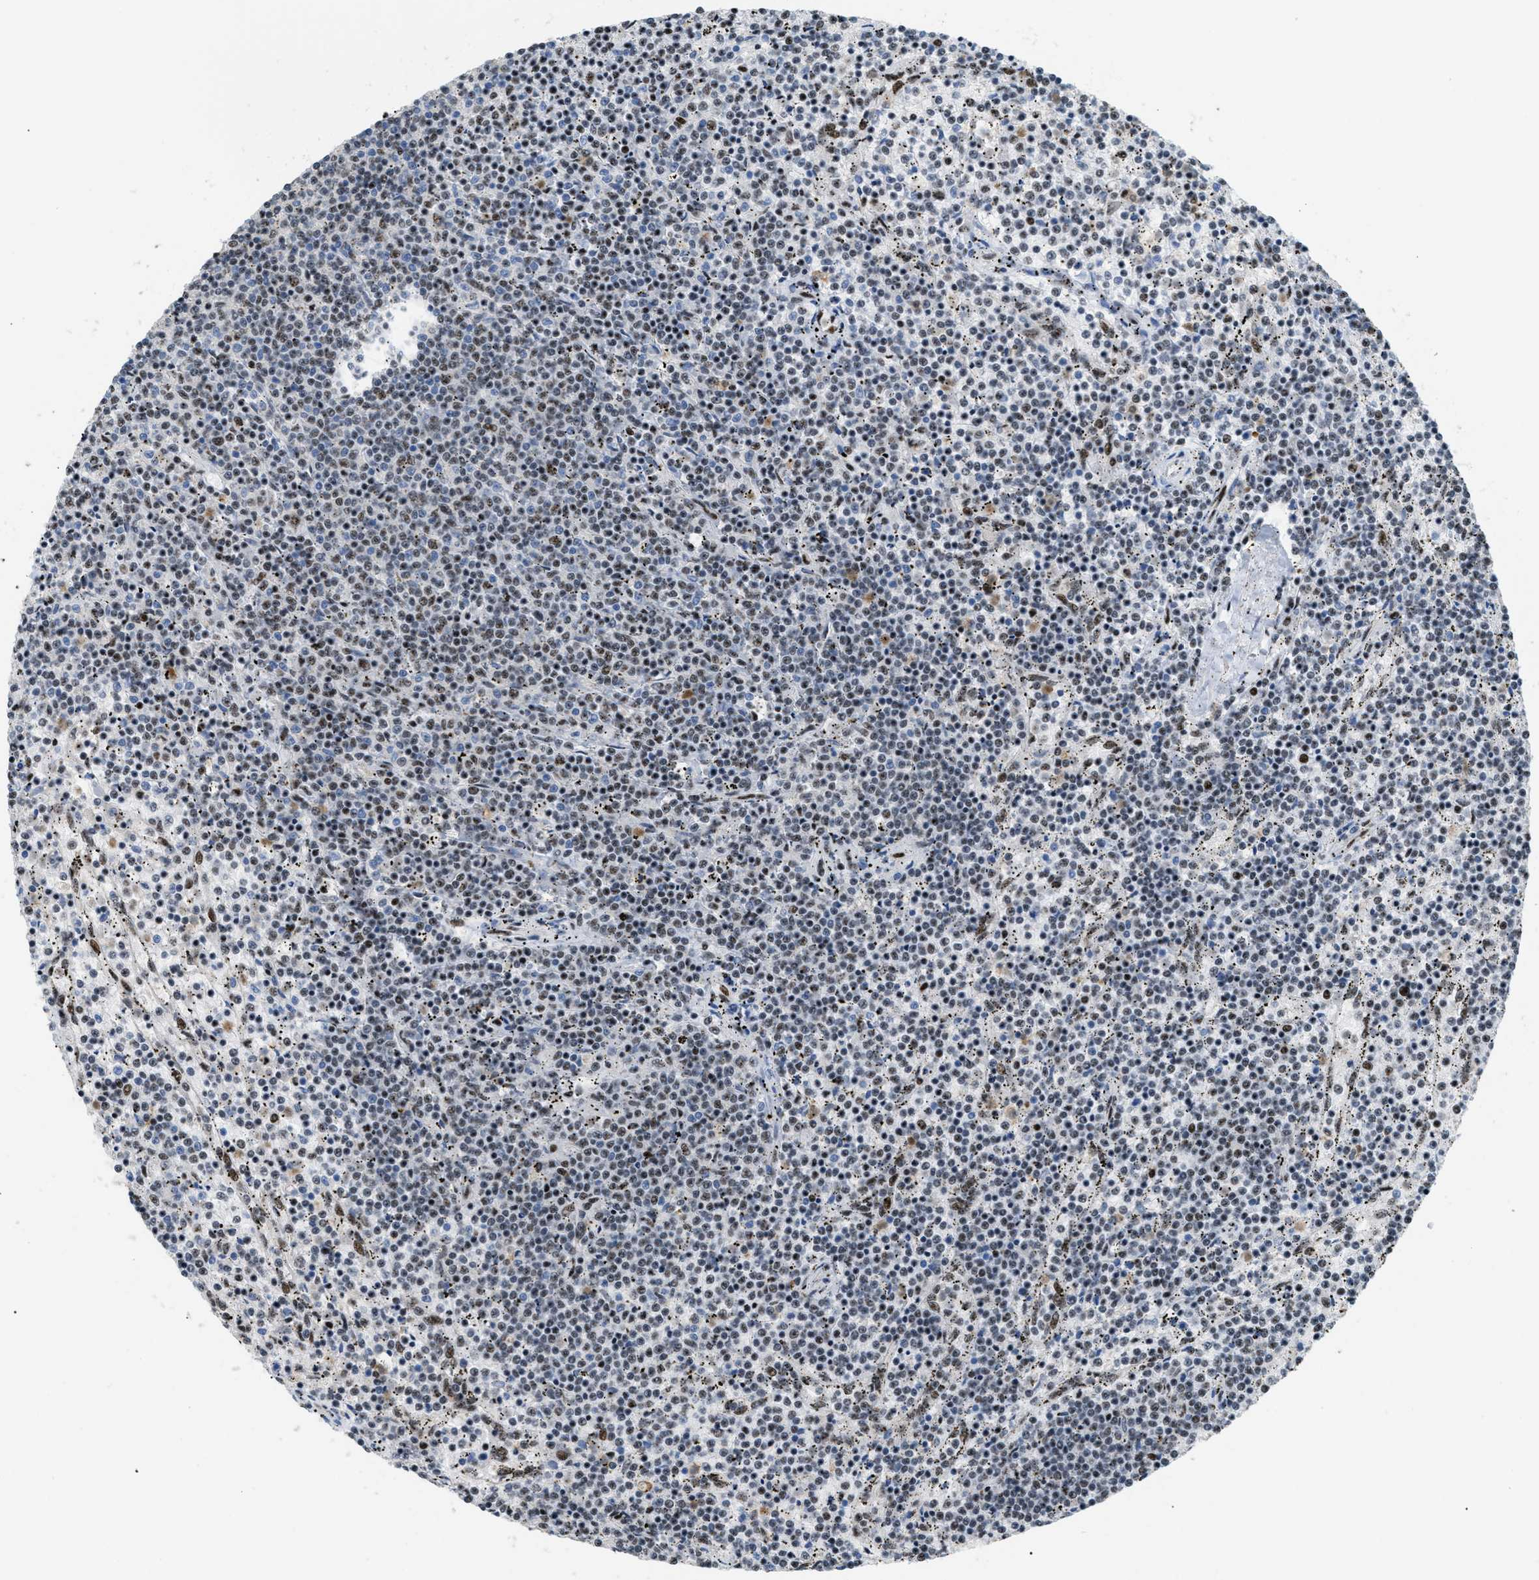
{"staining": {"intensity": "weak", "quantity": "<25%", "location": "nuclear"}, "tissue": "lymphoma", "cell_type": "Tumor cells", "image_type": "cancer", "snomed": [{"axis": "morphology", "description": "Malignant lymphoma, non-Hodgkin's type, Low grade"}, {"axis": "topography", "description": "Spleen"}], "caption": "DAB immunohistochemical staining of human malignant lymphoma, non-Hodgkin's type (low-grade) reveals no significant expression in tumor cells.", "gene": "CDR2", "patient": {"sex": "female", "age": 50}}